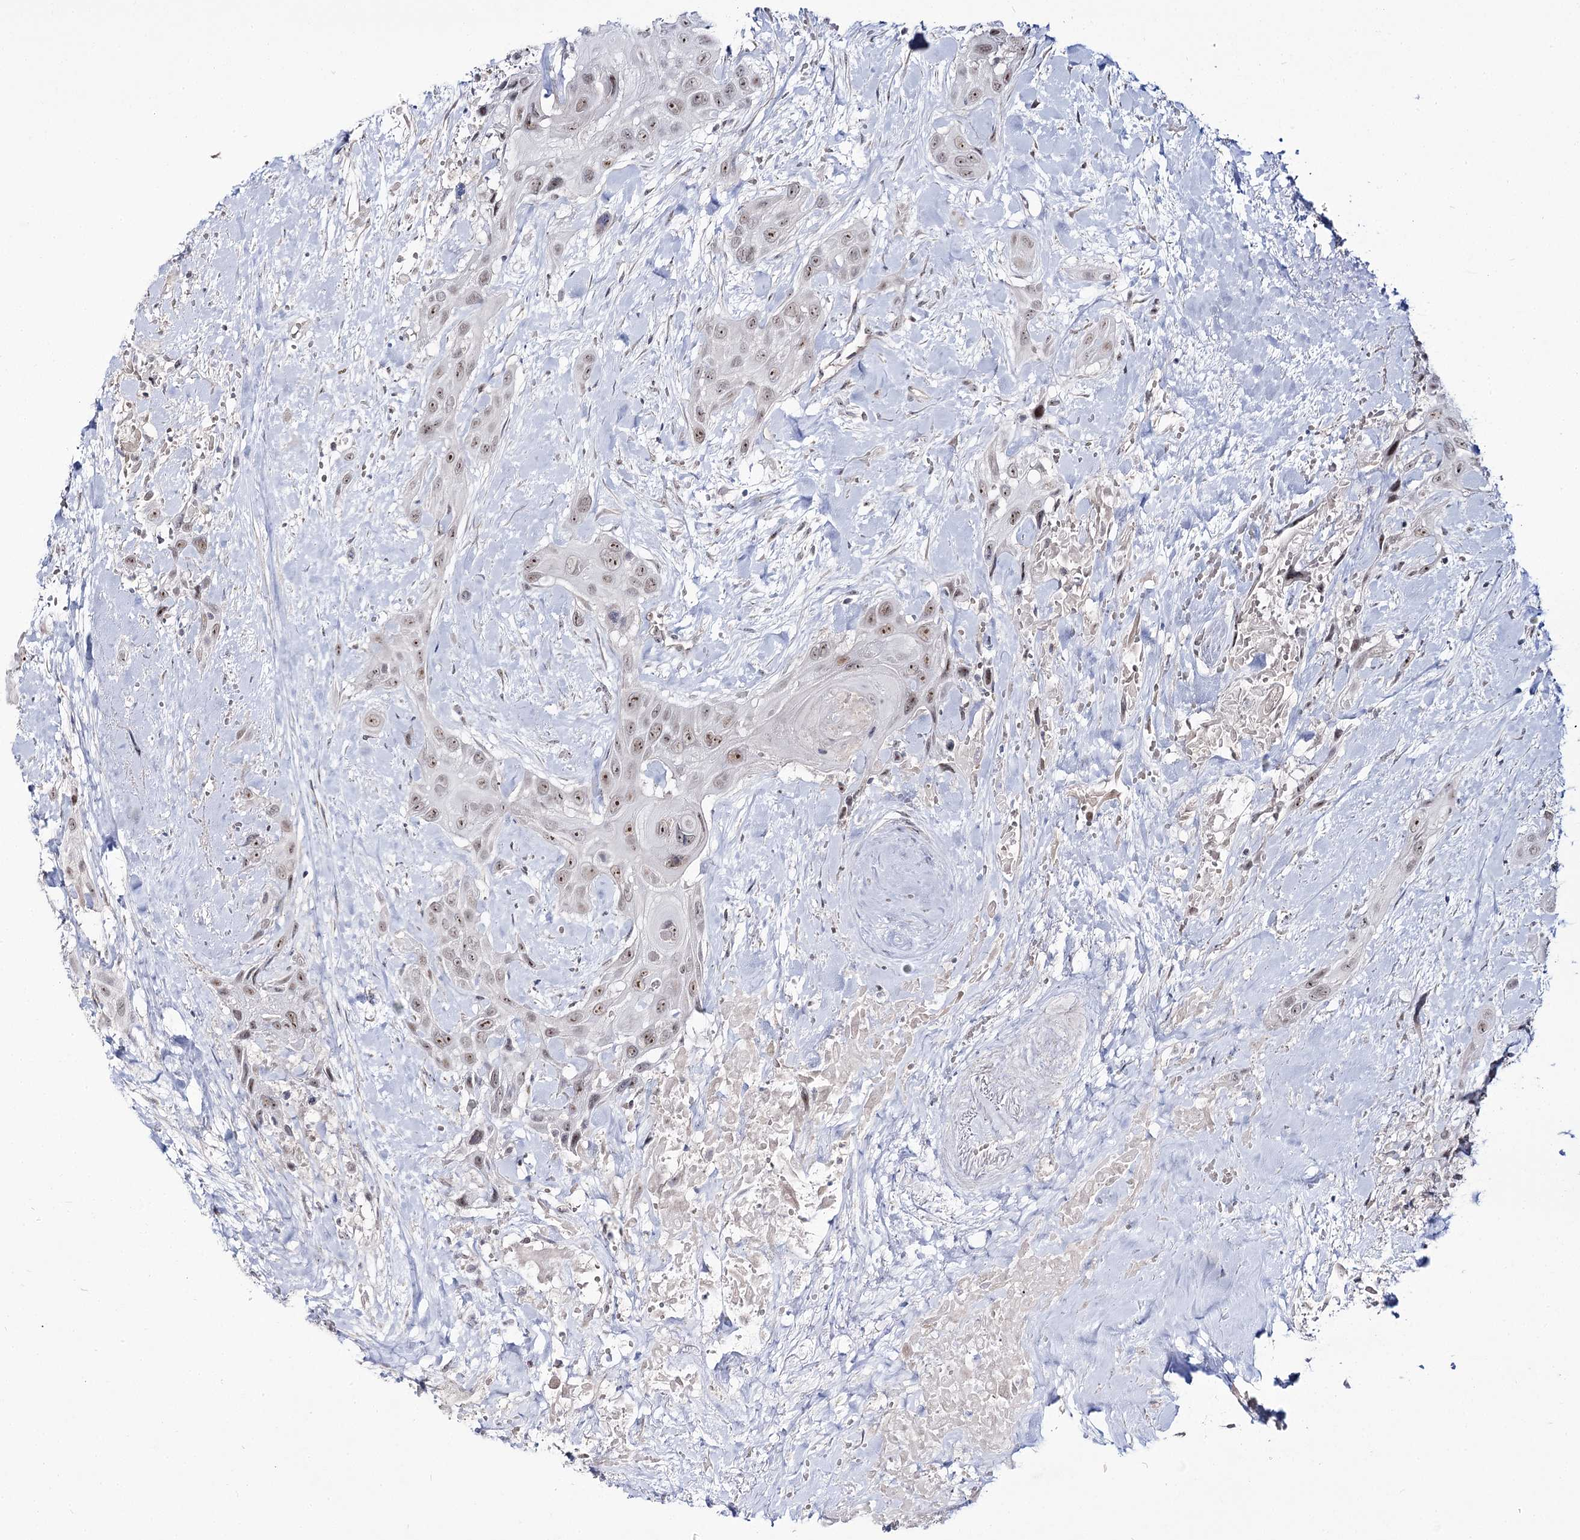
{"staining": {"intensity": "weak", "quantity": "25%-75%", "location": "nuclear"}, "tissue": "head and neck cancer", "cell_type": "Tumor cells", "image_type": "cancer", "snomed": [{"axis": "morphology", "description": "Squamous cell carcinoma, NOS"}, {"axis": "topography", "description": "Head-Neck"}], "caption": "Brown immunohistochemical staining in human squamous cell carcinoma (head and neck) reveals weak nuclear staining in approximately 25%-75% of tumor cells.", "gene": "RRP9", "patient": {"sex": "male", "age": 81}}